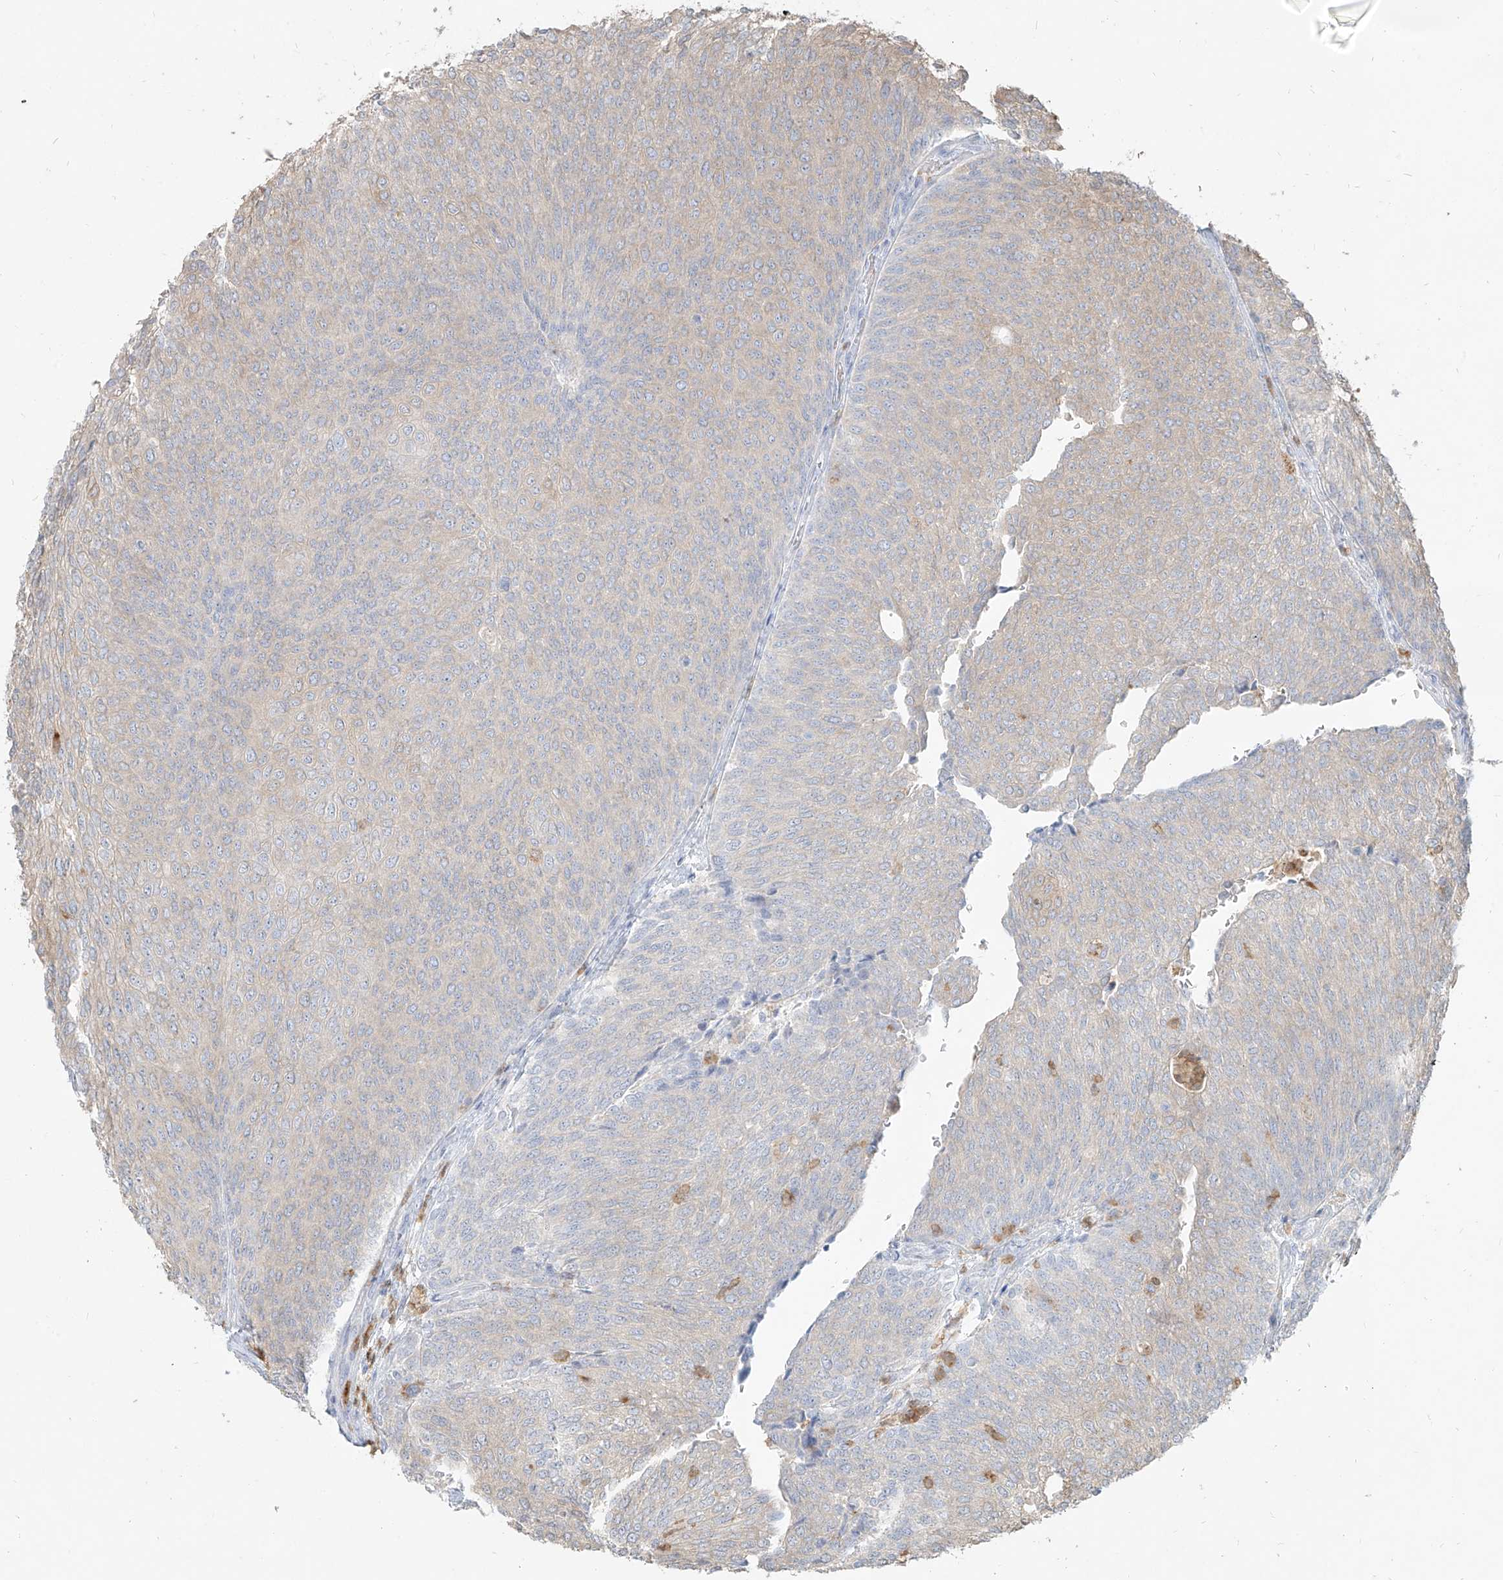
{"staining": {"intensity": "weak", "quantity": "<25%", "location": "cytoplasmic/membranous"}, "tissue": "urothelial cancer", "cell_type": "Tumor cells", "image_type": "cancer", "snomed": [{"axis": "morphology", "description": "Urothelial carcinoma, Low grade"}, {"axis": "topography", "description": "Urinary bladder"}], "caption": "Image shows no significant protein staining in tumor cells of urothelial cancer.", "gene": "PGD", "patient": {"sex": "female", "age": 79}}